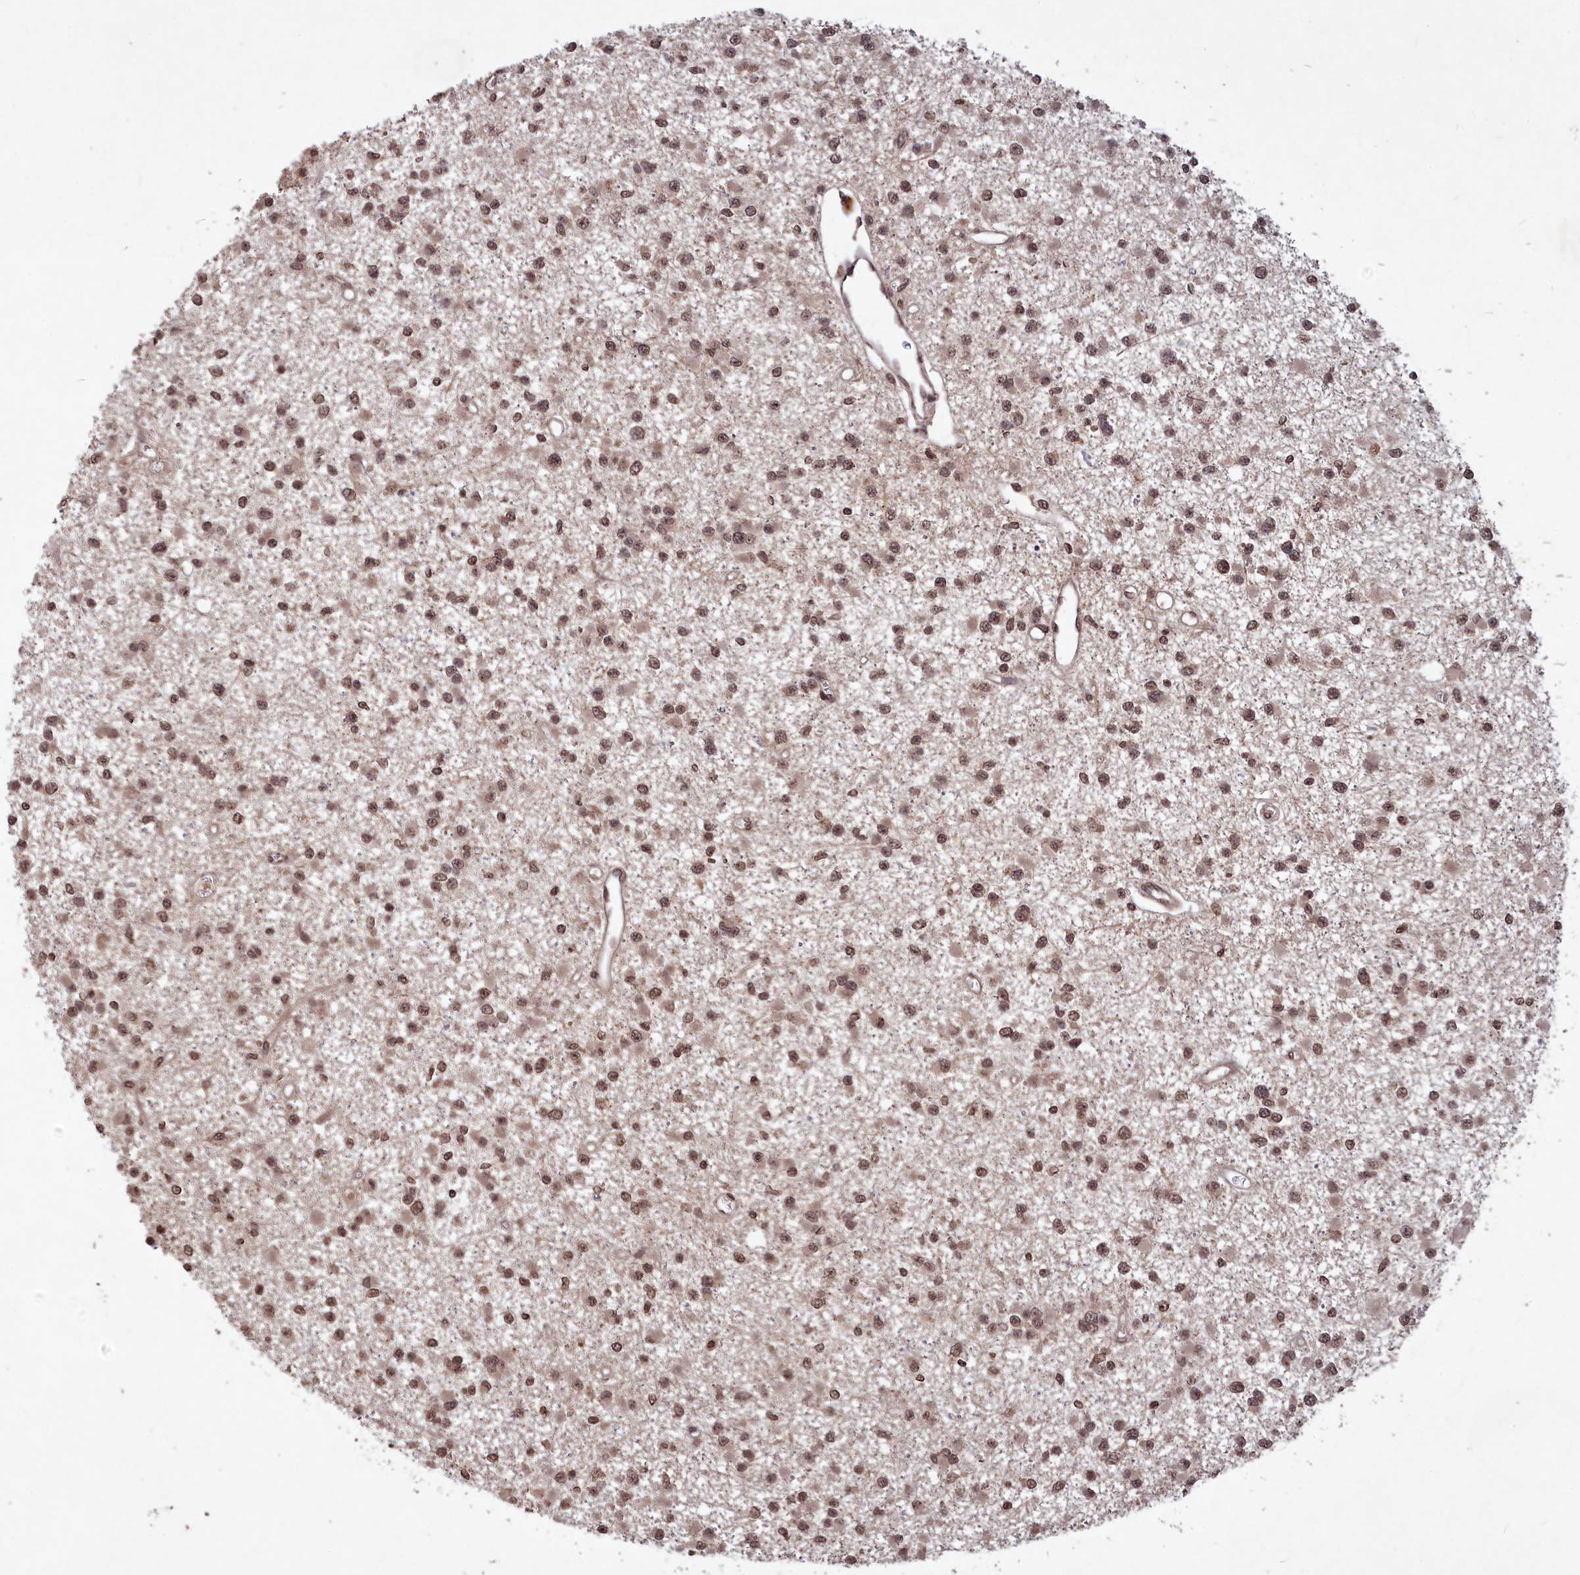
{"staining": {"intensity": "moderate", "quantity": ">75%", "location": "nuclear"}, "tissue": "glioma", "cell_type": "Tumor cells", "image_type": "cancer", "snomed": [{"axis": "morphology", "description": "Glioma, malignant, Low grade"}, {"axis": "topography", "description": "Brain"}], "caption": "An image of human malignant low-grade glioma stained for a protein demonstrates moderate nuclear brown staining in tumor cells. Using DAB (3,3'-diaminobenzidine) (brown) and hematoxylin (blue) stains, captured at high magnification using brightfield microscopy.", "gene": "SRMS", "patient": {"sex": "female", "age": 22}}